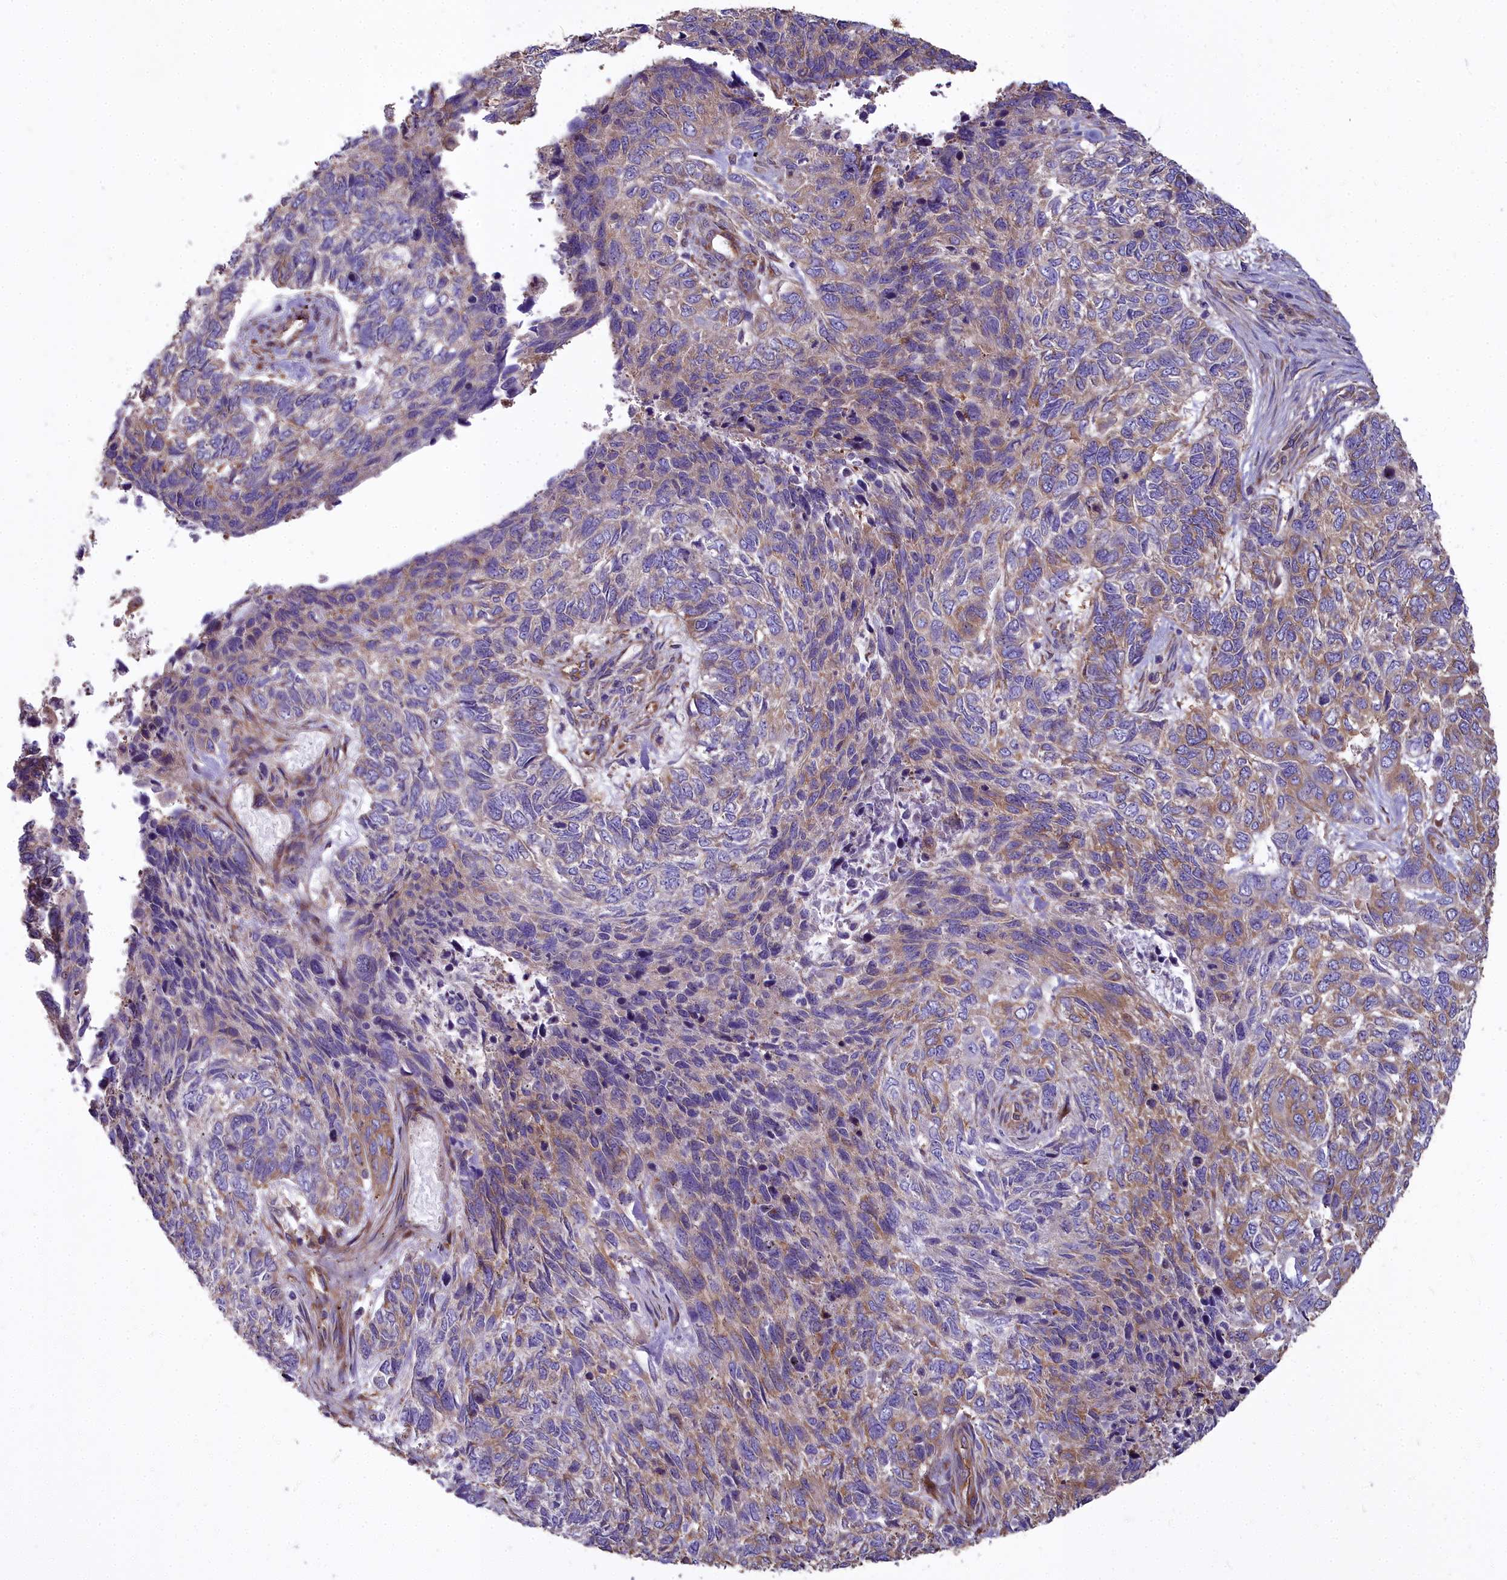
{"staining": {"intensity": "moderate", "quantity": "25%-75%", "location": "cytoplasmic/membranous"}, "tissue": "skin cancer", "cell_type": "Tumor cells", "image_type": "cancer", "snomed": [{"axis": "morphology", "description": "Basal cell carcinoma"}, {"axis": "topography", "description": "Skin"}], "caption": "Immunohistochemistry photomicrograph of neoplastic tissue: skin cancer stained using IHC displays medium levels of moderate protein expression localized specifically in the cytoplasmic/membranous of tumor cells, appearing as a cytoplasmic/membranous brown color.", "gene": "DCTN3", "patient": {"sex": "female", "age": 65}}